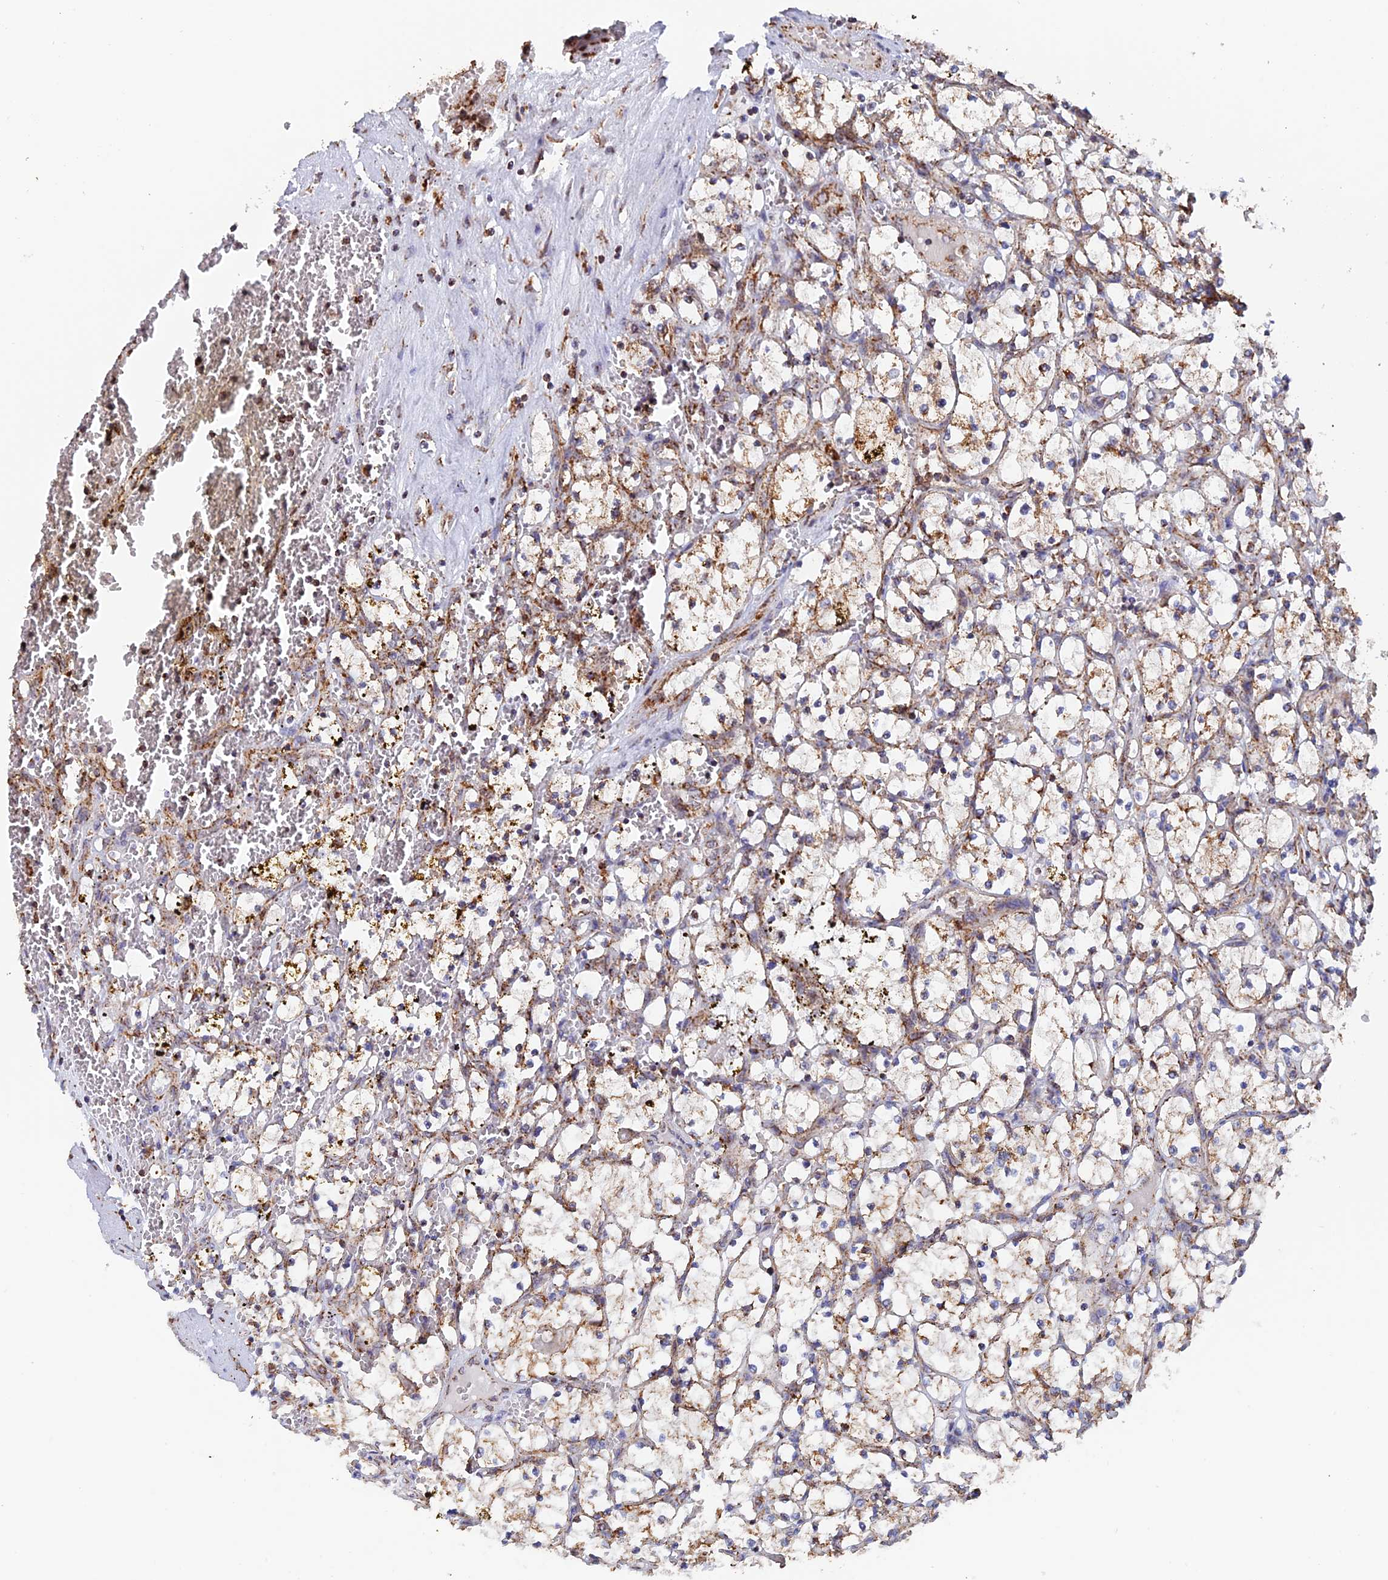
{"staining": {"intensity": "moderate", "quantity": "25%-75%", "location": "cytoplasmic/membranous"}, "tissue": "renal cancer", "cell_type": "Tumor cells", "image_type": "cancer", "snomed": [{"axis": "morphology", "description": "Adenocarcinoma, NOS"}, {"axis": "topography", "description": "Kidney"}], "caption": "Renal adenocarcinoma was stained to show a protein in brown. There is medium levels of moderate cytoplasmic/membranous staining in about 25%-75% of tumor cells. Using DAB (3,3'-diaminobenzidine) (brown) and hematoxylin (blue) stains, captured at high magnification using brightfield microscopy.", "gene": "DTYMK", "patient": {"sex": "female", "age": 69}}